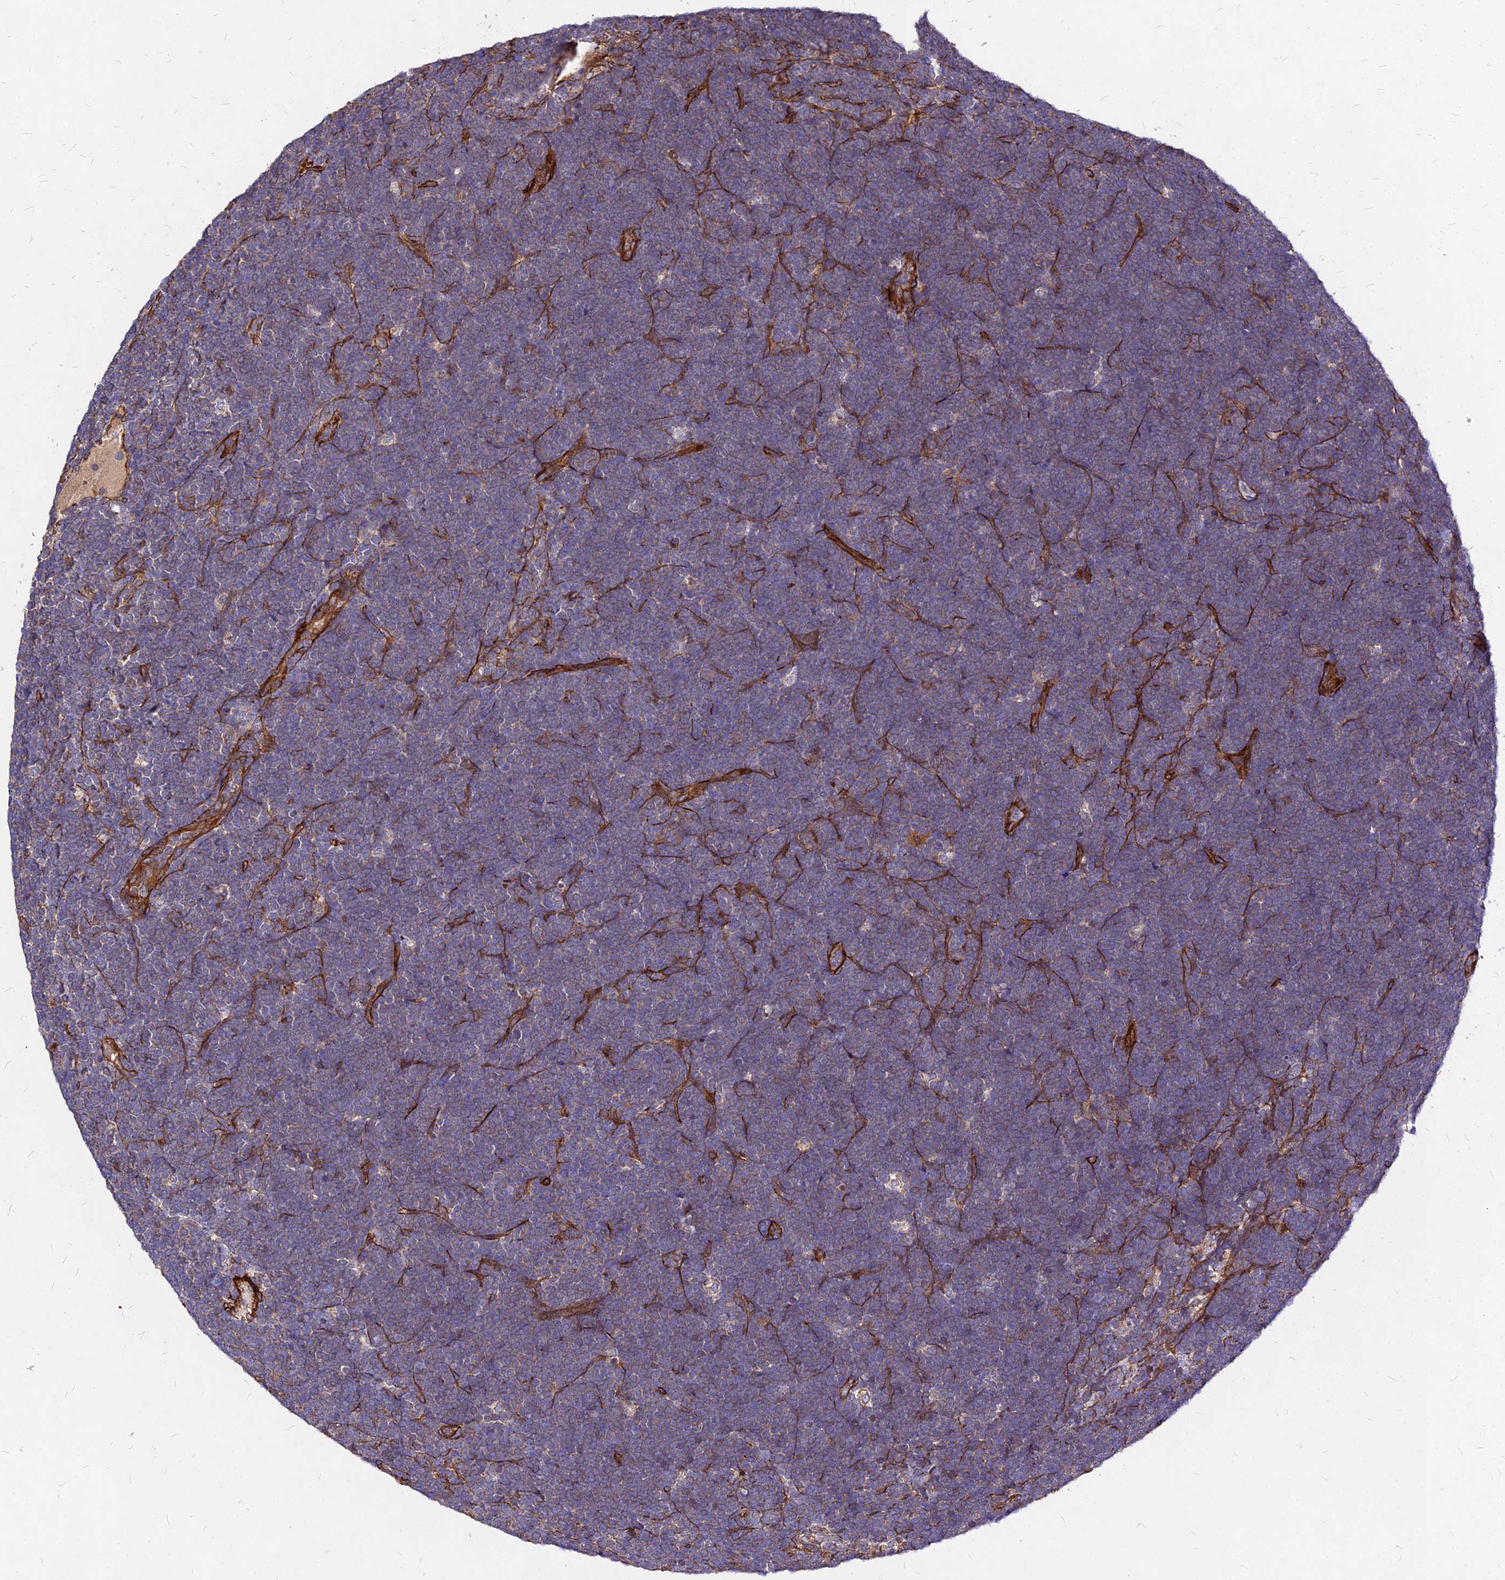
{"staining": {"intensity": "negative", "quantity": "none", "location": "none"}, "tissue": "lymphoma", "cell_type": "Tumor cells", "image_type": "cancer", "snomed": [{"axis": "morphology", "description": "Malignant lymphoma, non-Hodgkin's type, High grade"}, {"axis": "topography", "description": "Lymph node"}], "caption": "An immunohistochemistry image of malignant lymphoma, non-Hodgkin's type (high-grade) is shown. There is no staining in tumor cells of malignant lymphoma, non-Hodgkin's type (high-grade).", "gene": "EFCC1", "patient": {"sex": "male", "age": 13}}